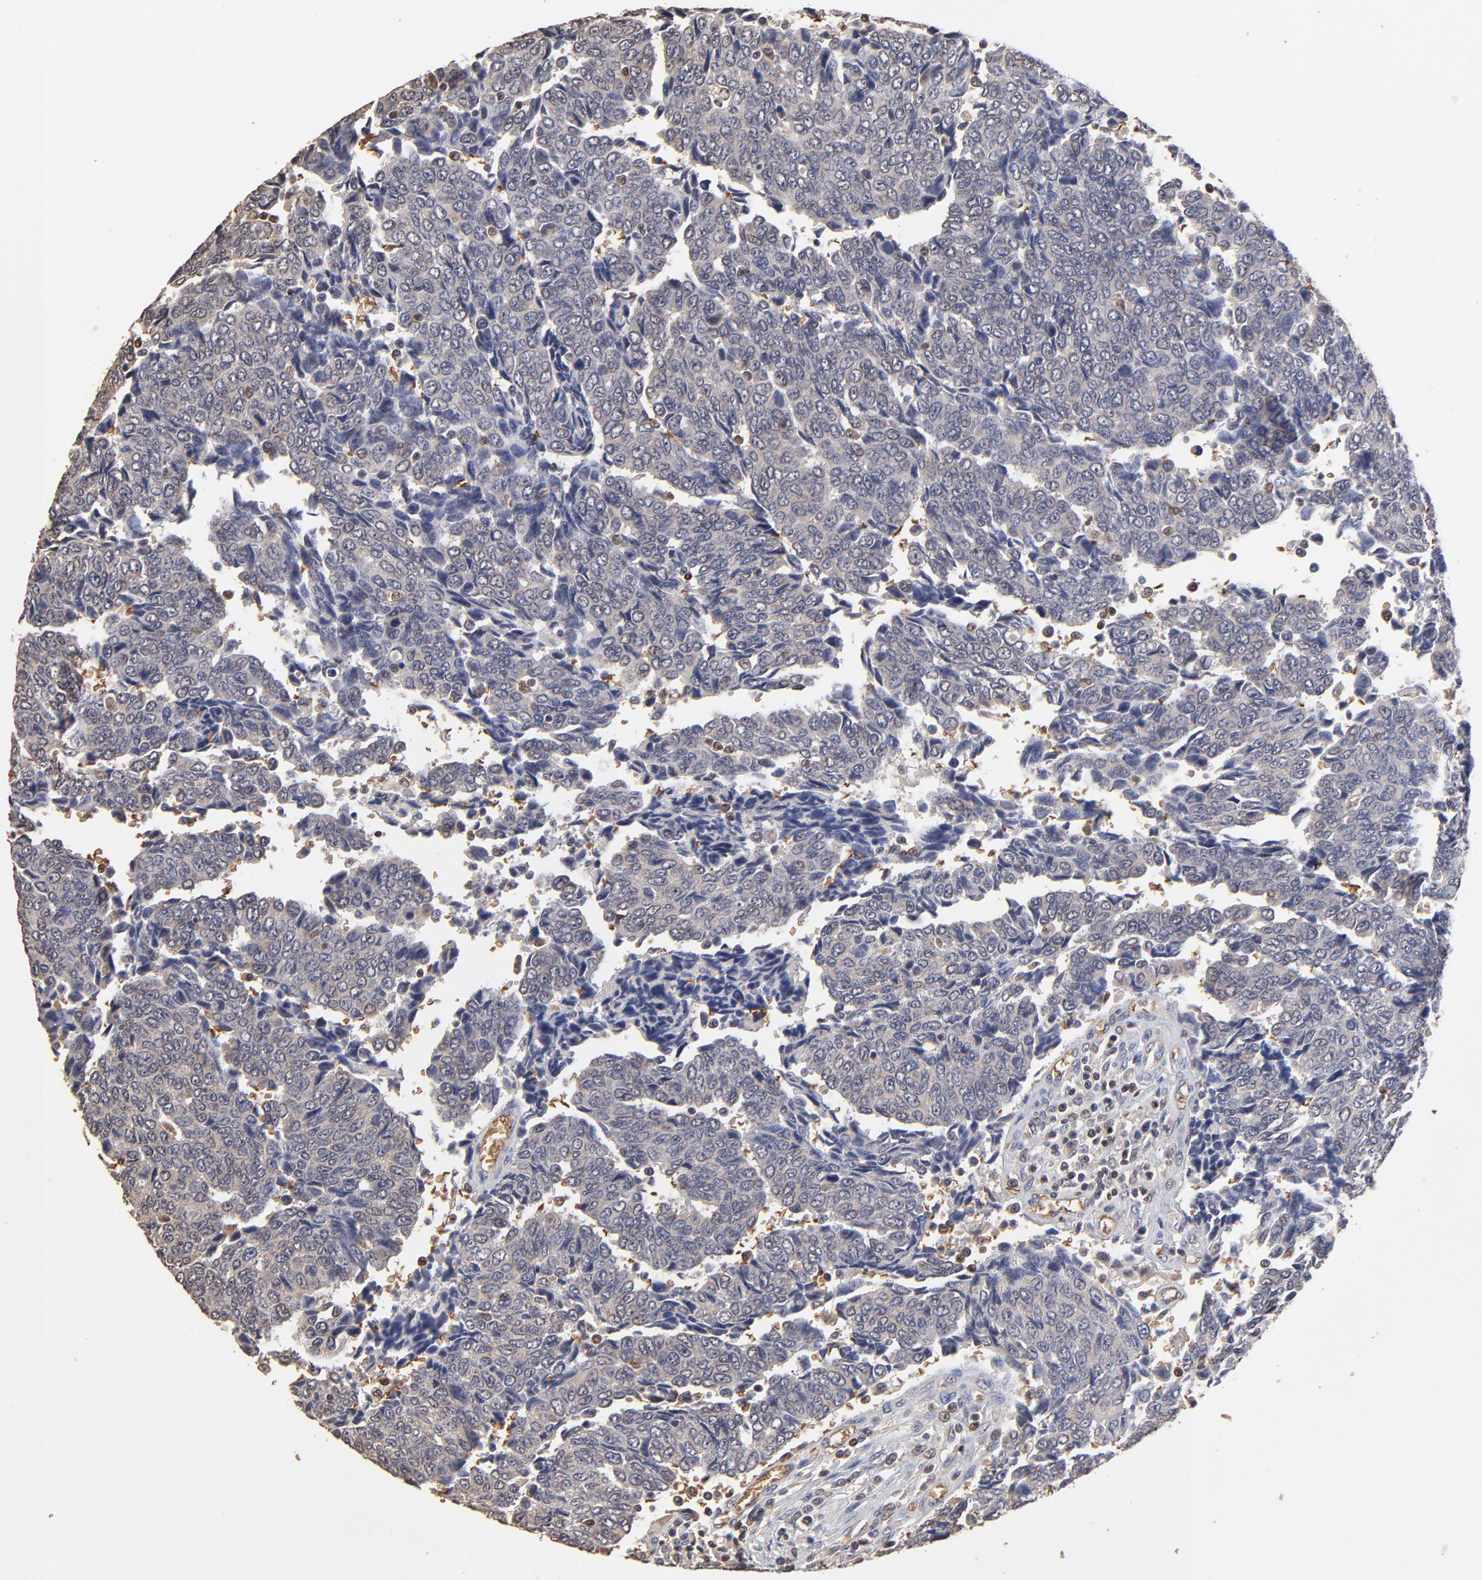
{"staining": {"intensity": "negative", "quantity": "none", "location": "none"}, "tissue": "urothelial cancer", "cell_type": "Tumor cells", "image_type": "cancer", "snomed": [{"axis": "morphology", "description": "Urothelial carcinoma, High grade"}, {"axis": "topography", "description": "Urinary bladder"}], "caption": "A histopathology image of high-grade urothelial carcinoma stained for a protein demonstrates no brown staining in tumor cells.", "gene": "CASP1", "patient": {"sex": "male", "age": 86}}